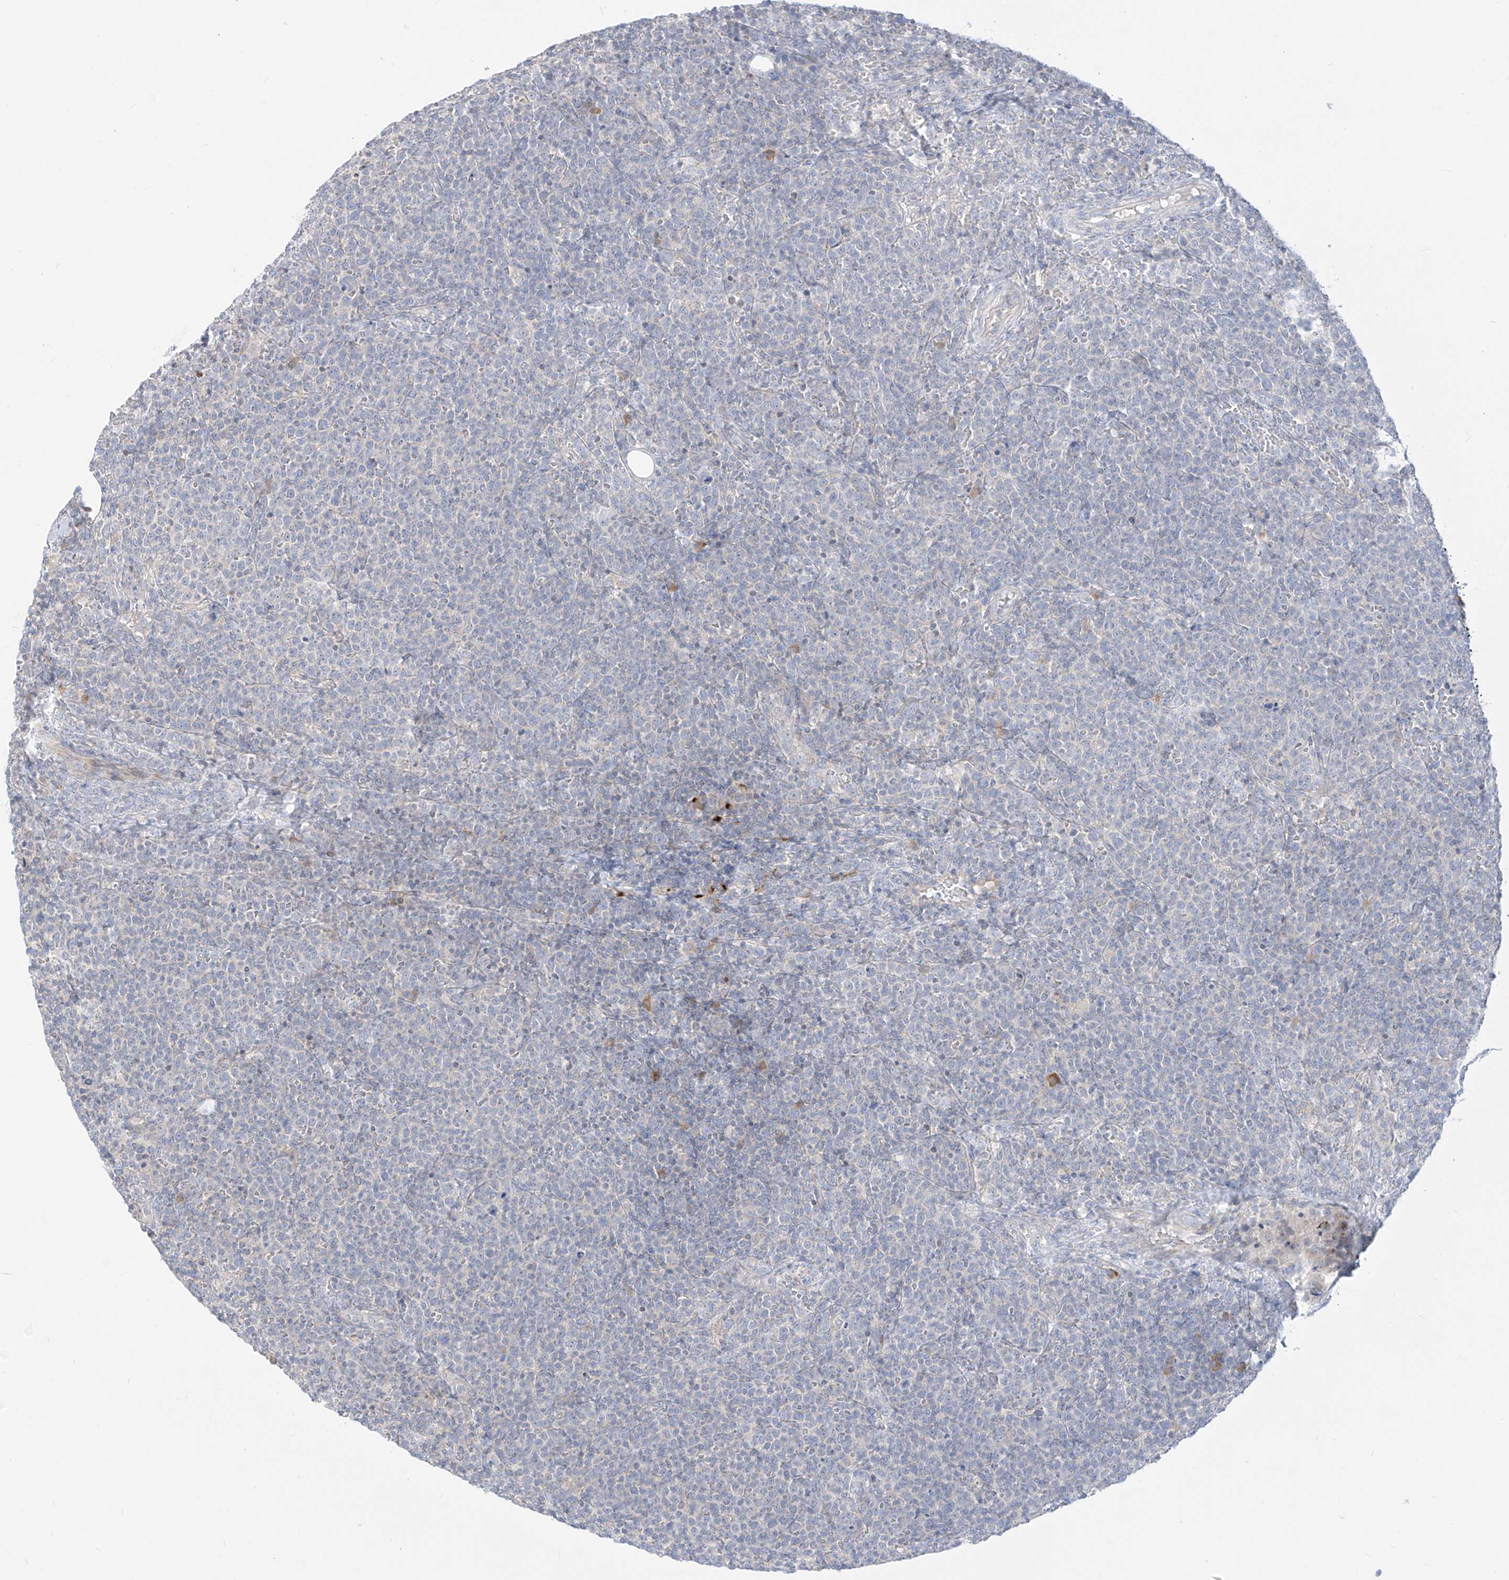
{"staining": {"intensity": "negative", "quantity": "none", "location": "none"}, "tissue": "lymphoma", "cell_type": "Tumor cells", "image_type": "cancer", "snomed": [{"axis": "morphology", "description": "Malignant lymphoma, non-Hodgkin's type, High grade"}, {"axis": "topography", "description": "Lymph node"}], "caption": "This is a image of immunohistochemistry (IHC) staining of lymphoma, which shows no staining in tumor cells. (Brightfield microscopy of DAB (3,3'-diaminobenzidine) immunohistochemistry (IHC) at high magnification).", "gene": "SYTL3", "patient": {"sex": "male", "age": 61}}